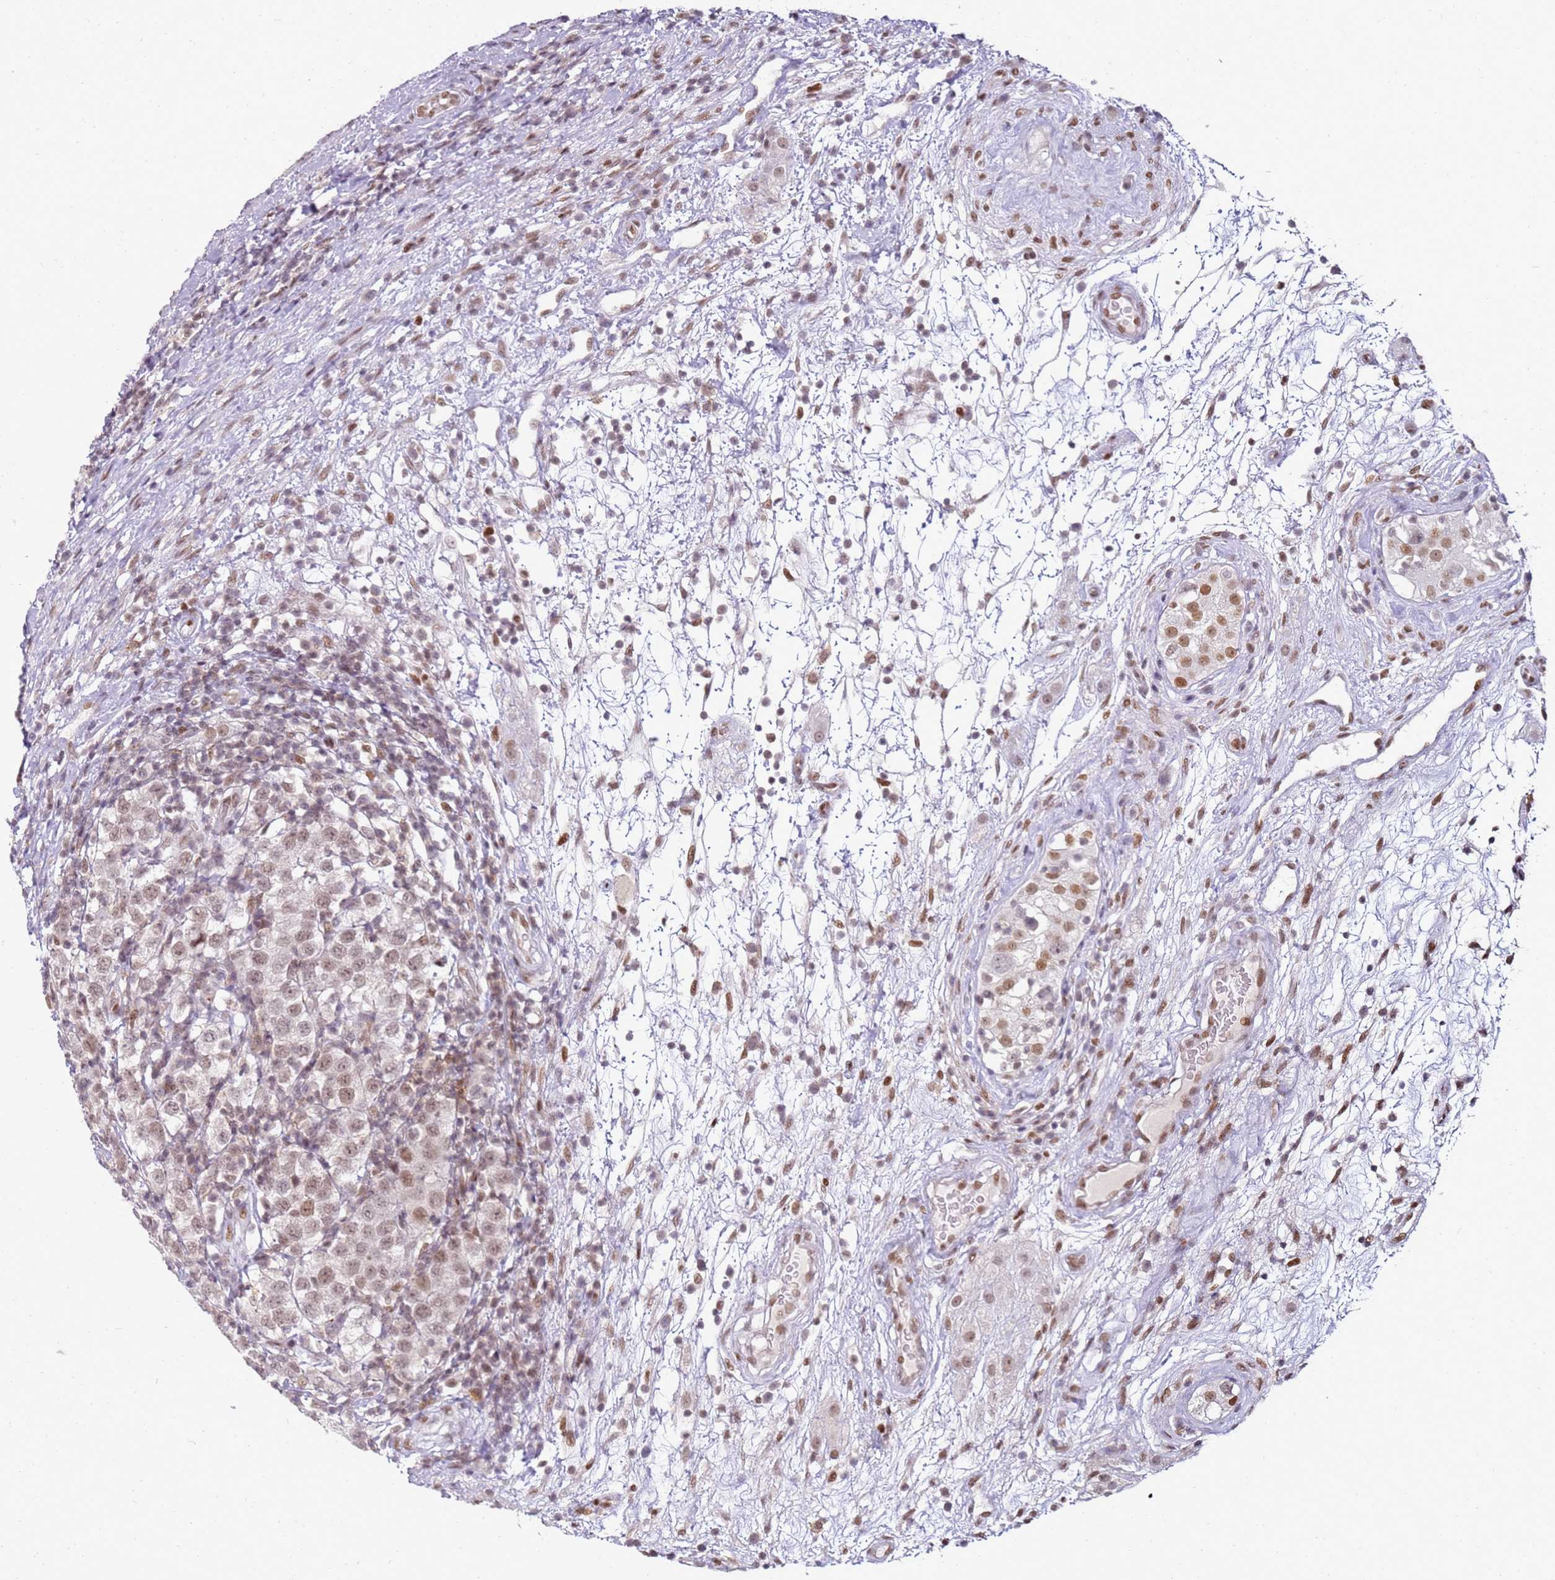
{"staining": {"intensity": "weak", "quantity": "25%-75%", "location": "nuclear"}, "tissue": "testis cancer", "cell_type": "Tumor cells", "image_type": "cancer", "snomed": [{"axis": "morphology", "description": "Seminoma, NOS"}, {"axis": "topography", "description": "Testis"}], "caption": "Immunohistochemical staining of human testis cancer (seminoma) exhibits low levels of weak nuclear protein positivity in approximately 25%-75% of tumor cells.", "gene": "PHC2", "patient": {"sex": "male", "age": 34}}